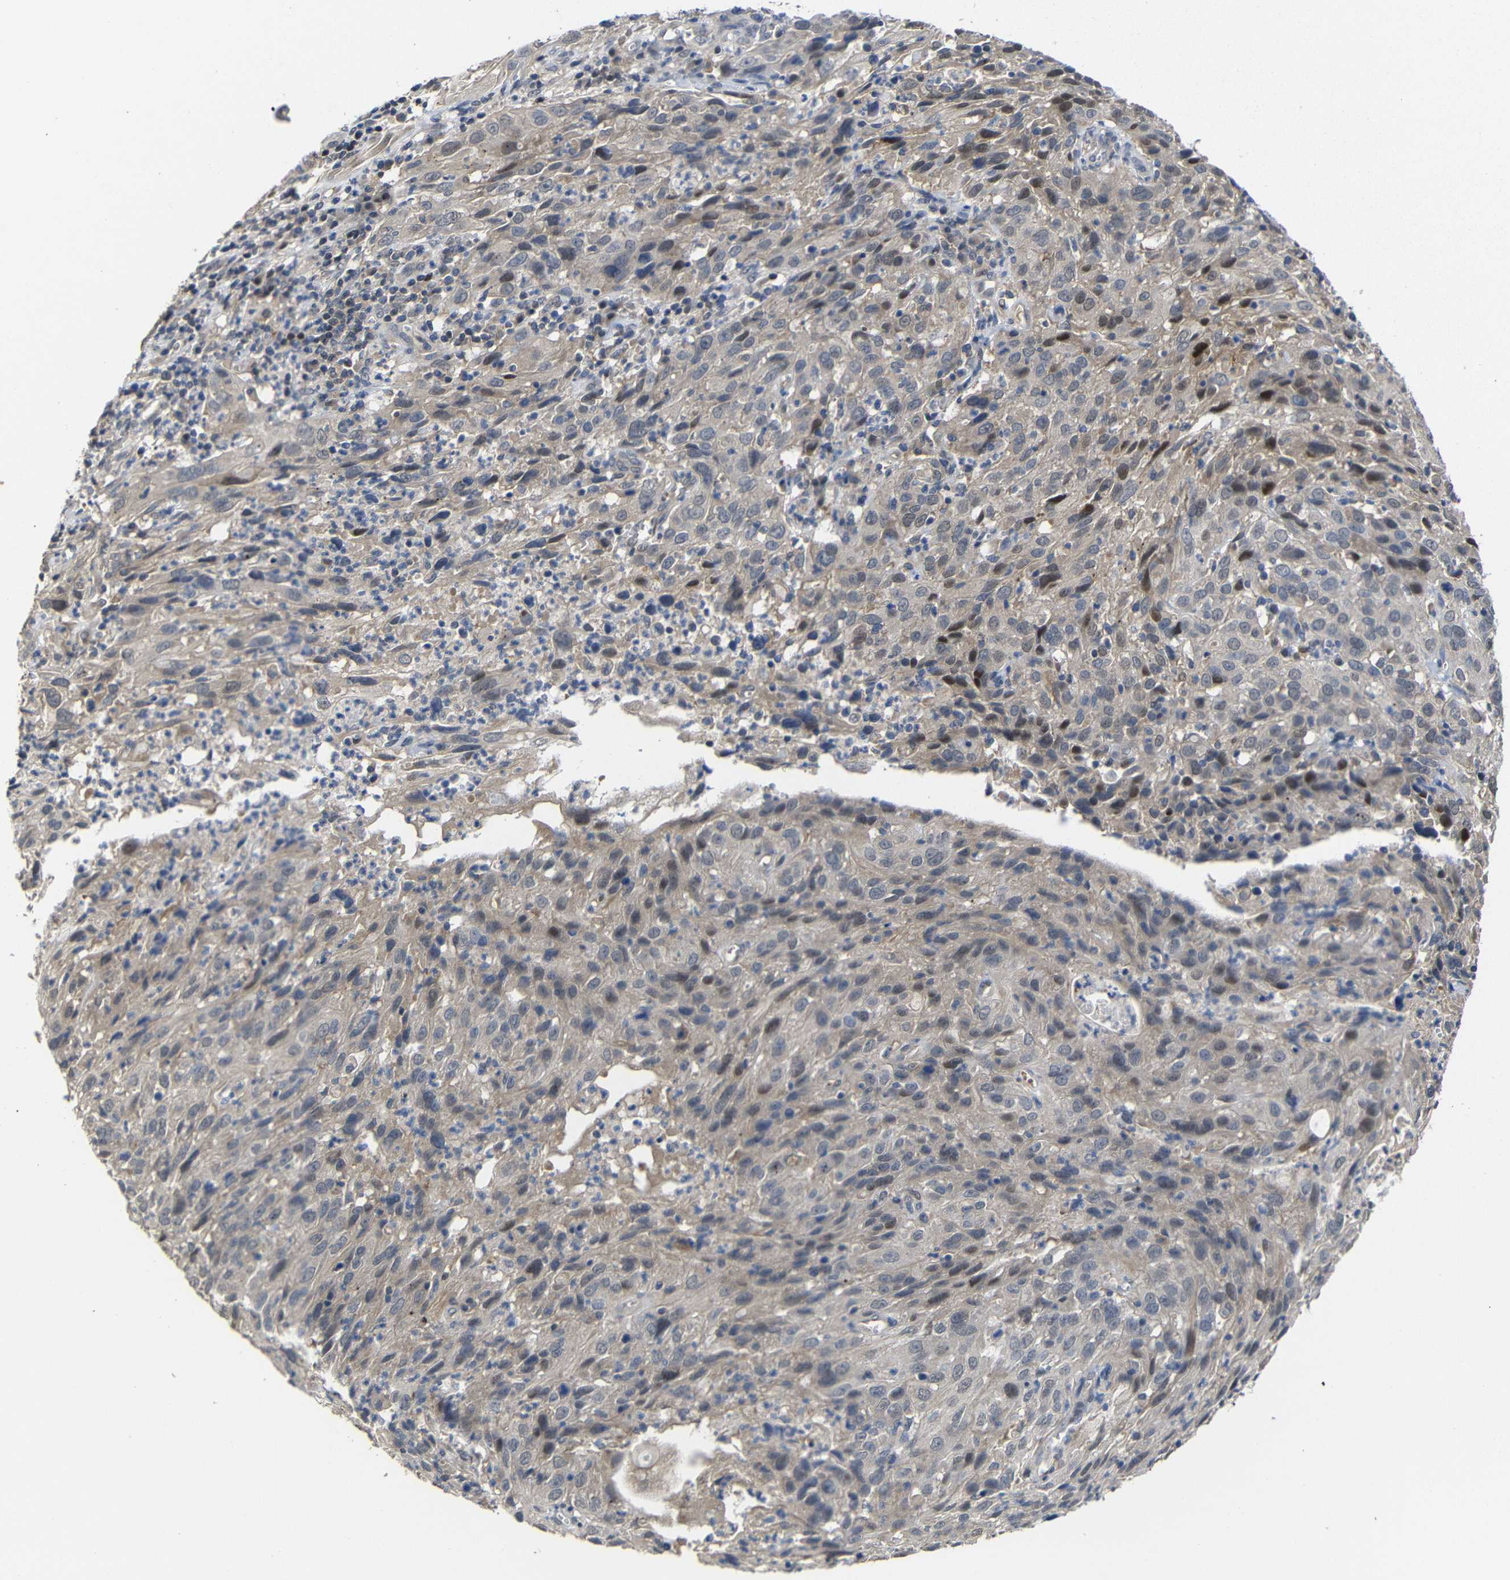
{"staining": {"intensity": "weak", "quantity": ">75%", "location": "cytoplasmic/membranous"}, "tissue": "cervical cancer", "cell_type": "Tumor cells", "image_type": "cancer", "snomed": [{"axis": "morphology", "description": "Squamous cell carcinoma, NOS"}, {"axis": "topography", "description": "Cervix"}], "caption": "This micrograph shows cervical cancer stained with IHC to label a protein in brown. The cytoplasmic/membranous of tumor cells show weak positivity for the protein. Nuclei are counter-stained blue.", "gene": "ATG12", "patient": {"sex": "female", "age": 32}}